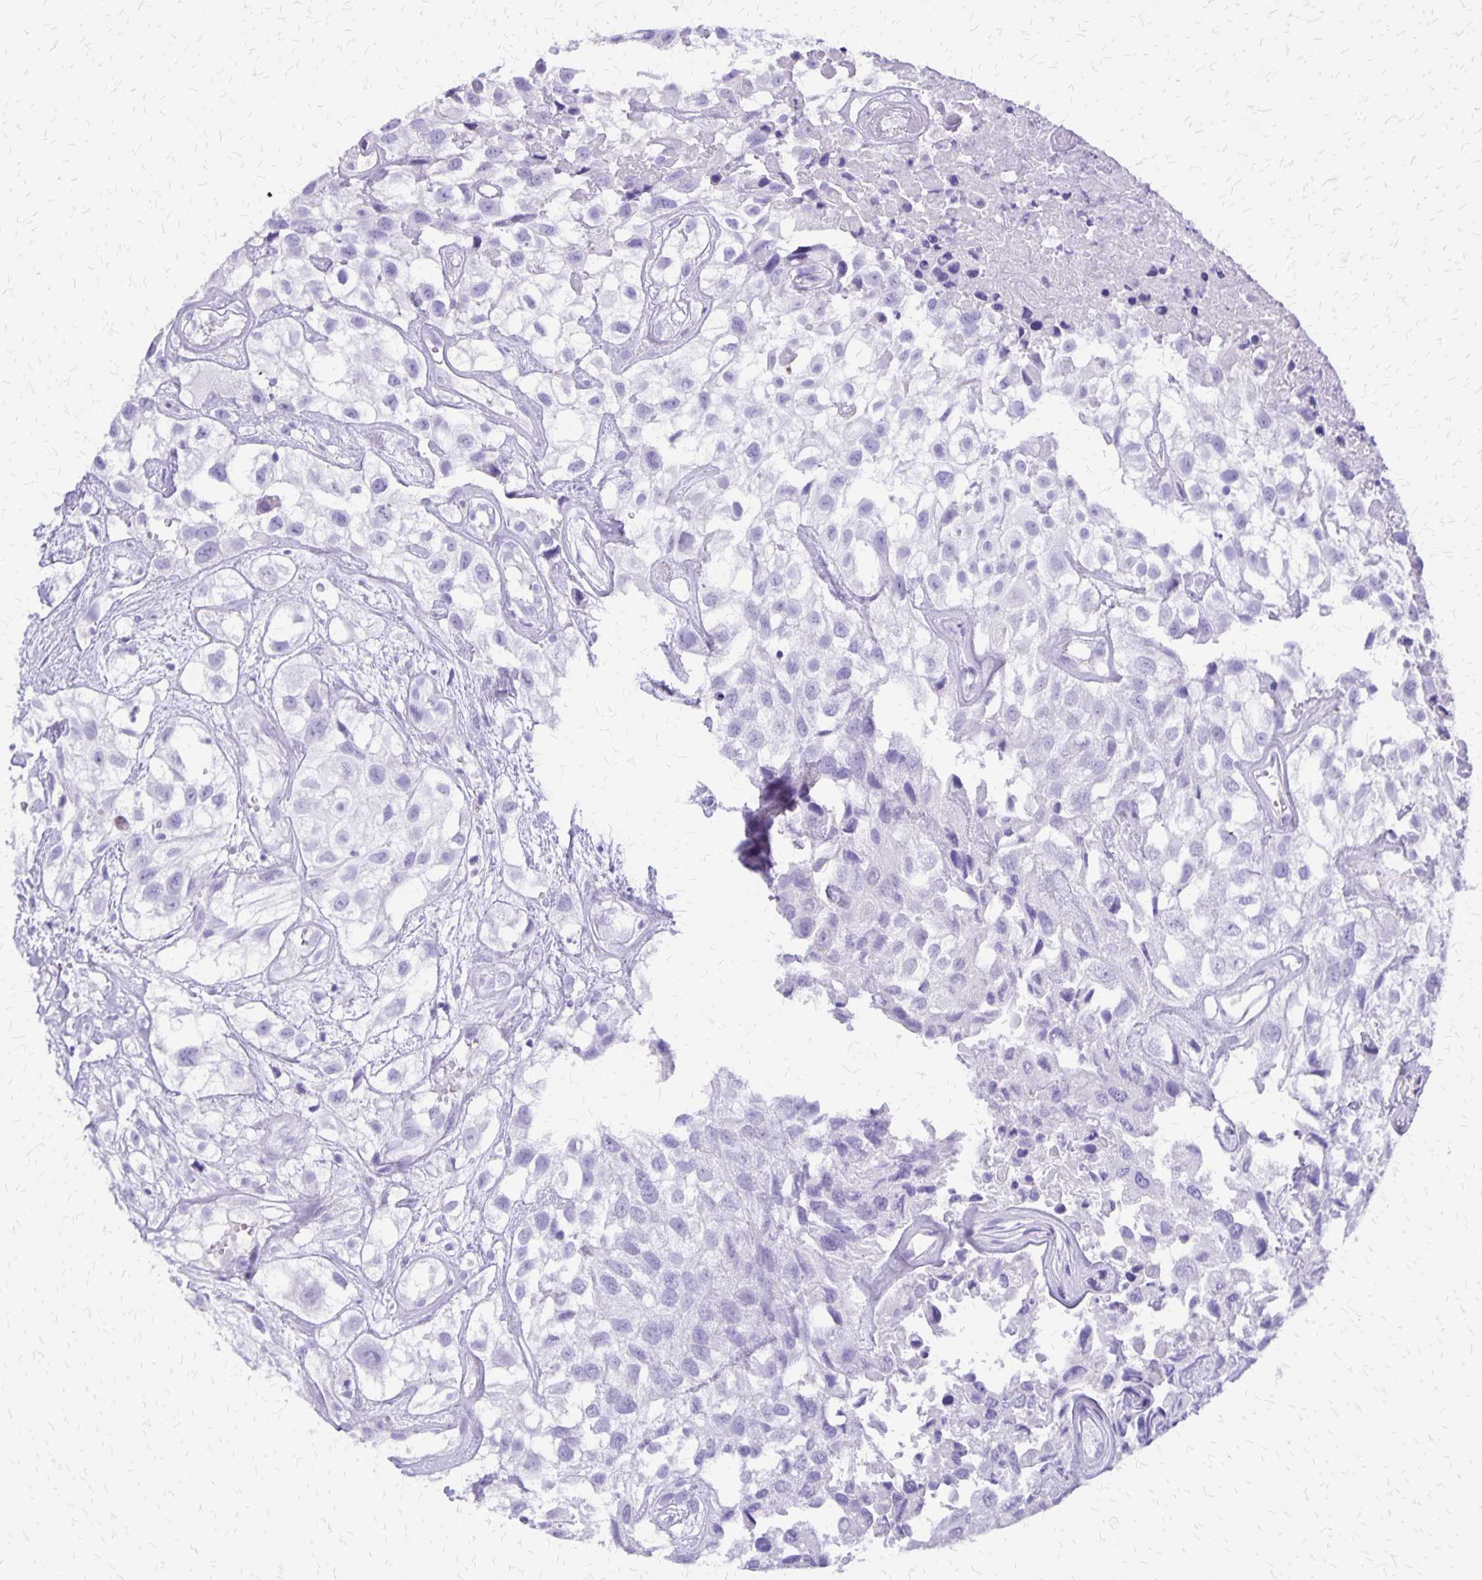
{"staining": {"intensity": "negative", "quantity": "none", "location": "none"}, "tissue": "urothelial cancer", "cell_type": "Tumor cells", "image_type": "cancer", "snomed": [{"axis": "morphology", "description": "Urothelial carcinoma, High grade"}, {"axis": "topography", "description": "Urinary bladder"}], "caption": "This is a image of immunohistochemistry staining of urothelial carcinoma (high-grade), which shows no positivity in tumor cells.", "gene": "SLC13A2", "patient": {"sex": "male", "age": 56}}